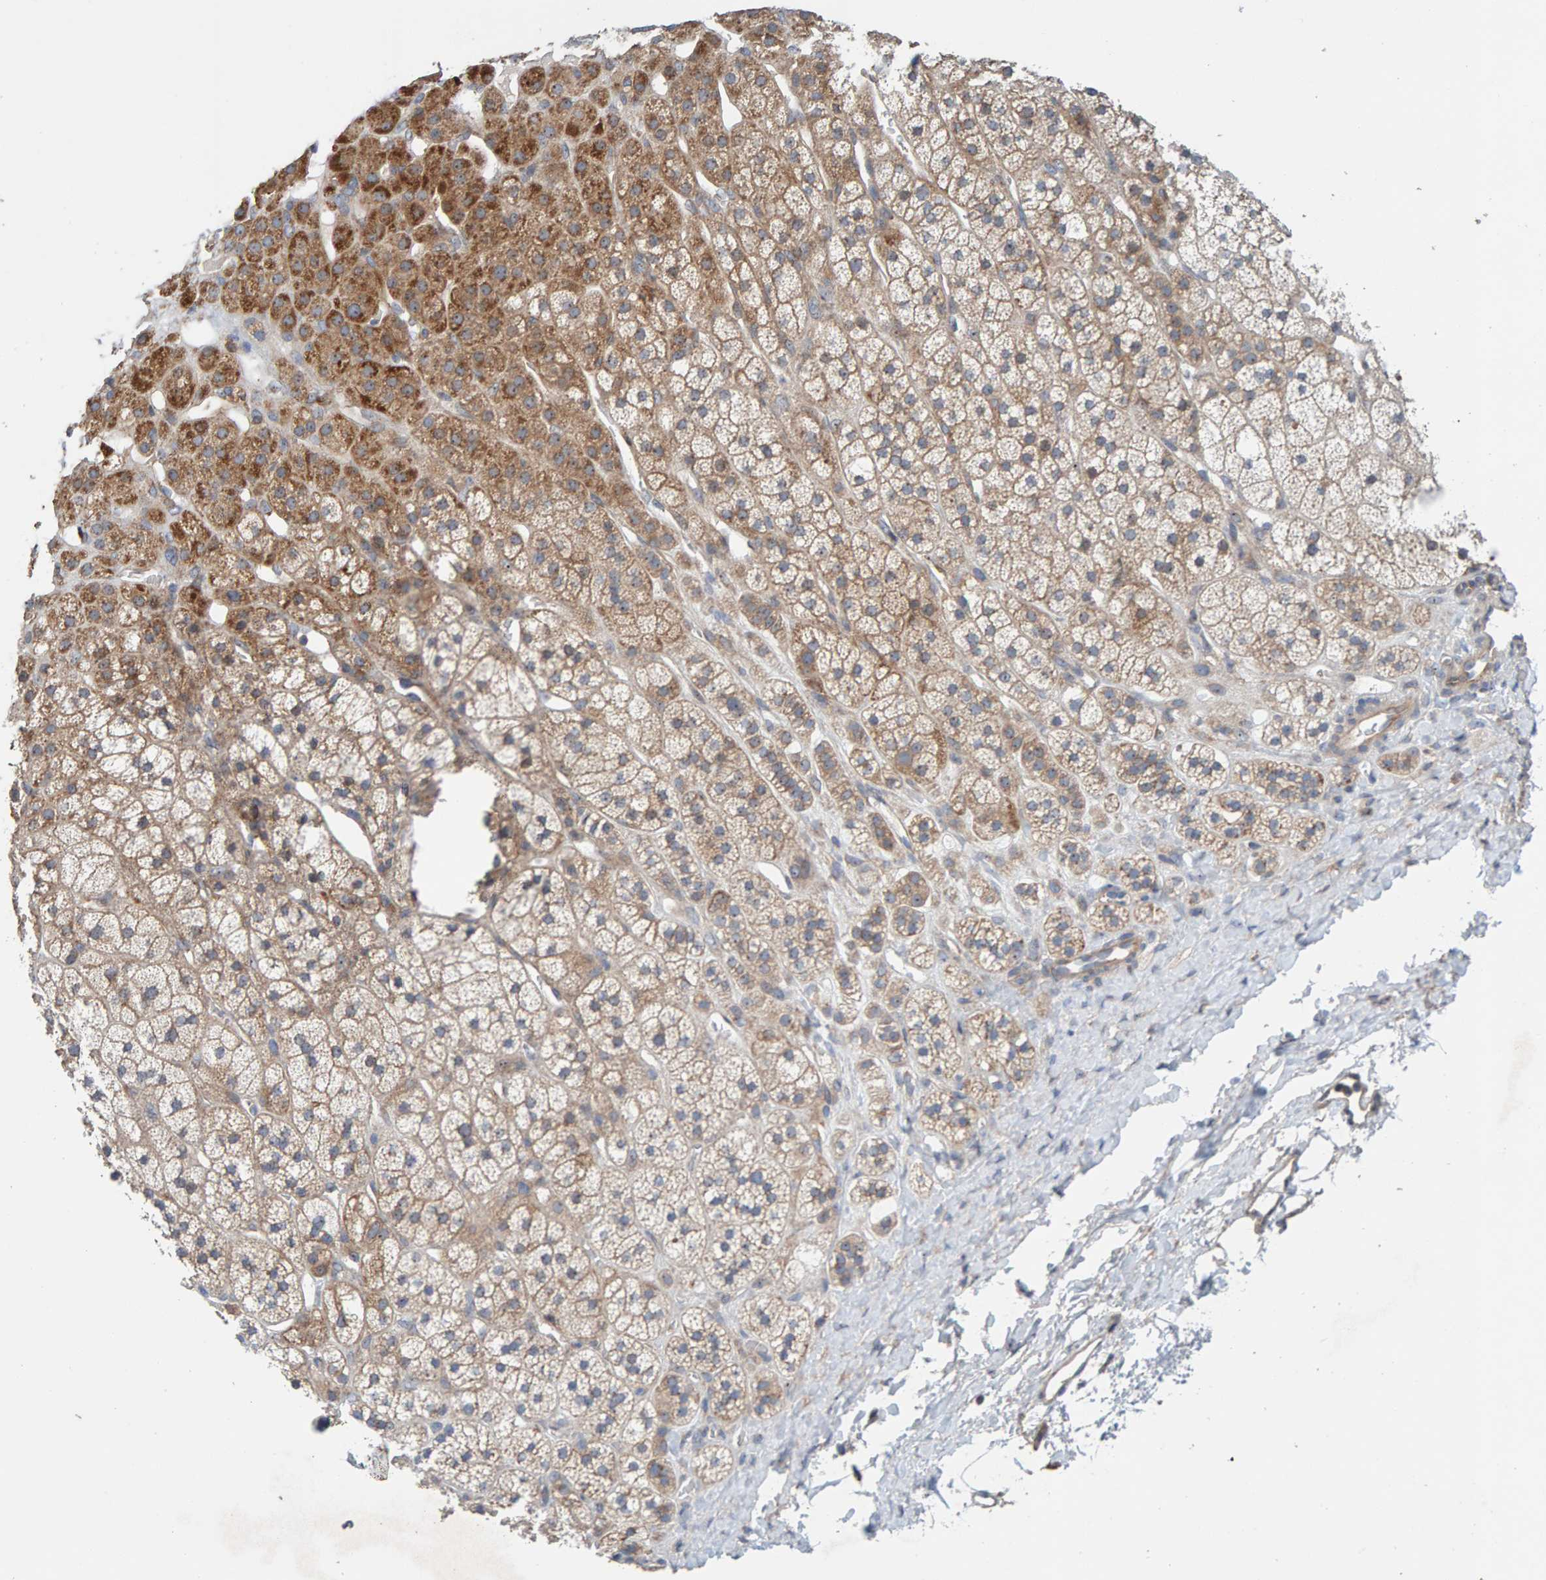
{"staining": {"intensity": "moderate", "quantity": "25%-75%", "location": "cytoplasmic/membranous"}, "tissue": "adrenal gland", "cell_type": "Glandular cells", "image_type": "normal", "snomed": [{"axis": "morphology", "description": "Normal tissue, NOS"}, {"axis": "topography", "description": "Adrenal gland"}], "caption": "Immunohistochemical staining of unremarkable adrenal gland displays medium levels of moderate cytoplasmic/membranous staining in about 25%-75% of glandular cells. (brown staining indicates protein expression, while blue staining denotes nuclei).", "gene": "CCM2", "patient": {"sex": "male", "age": 56}}